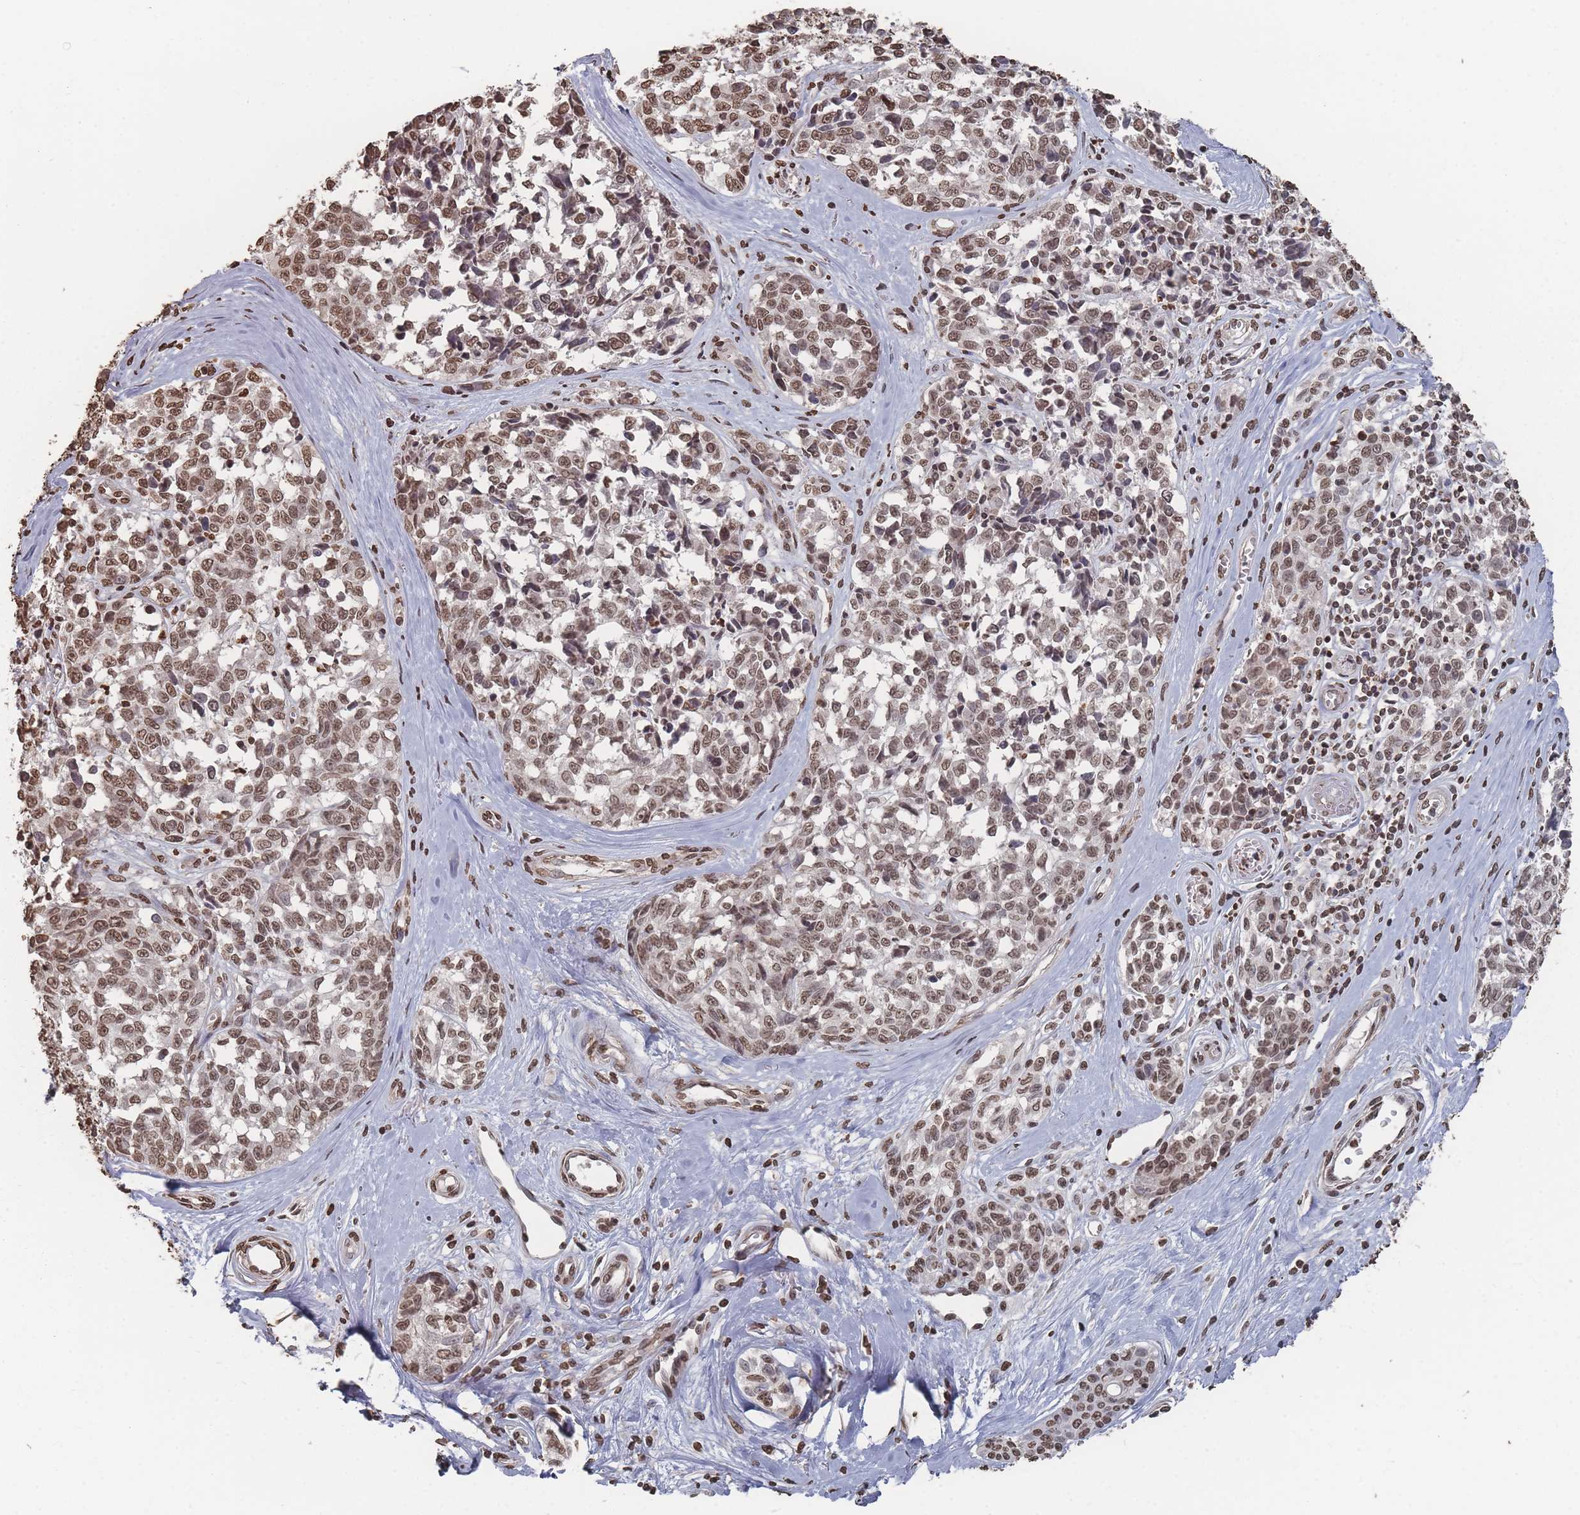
{"staining": {"intensity": "moderate", "quantity": ">75%", "location": "nuclear"}, "tissue": "melanoma", "cell_type": "Tumor cells", "image_type": "cancer", "snomed": [{"axis": "morphology", "description": "Normal tissue, NOS"}, {"axis": "morphology", "description": "Malignant melanoma, NOS"}, {"axis": "topography", "description": "Skin"}], "caption": "A histopathology image showing moderate nuclear expression in about >75% of tumor cells in malignant melanoma, as visualized by brown immunohistochemical staining.", "gene": "PLEKHG5", "patient": {"sex": "female", "age": 64}}